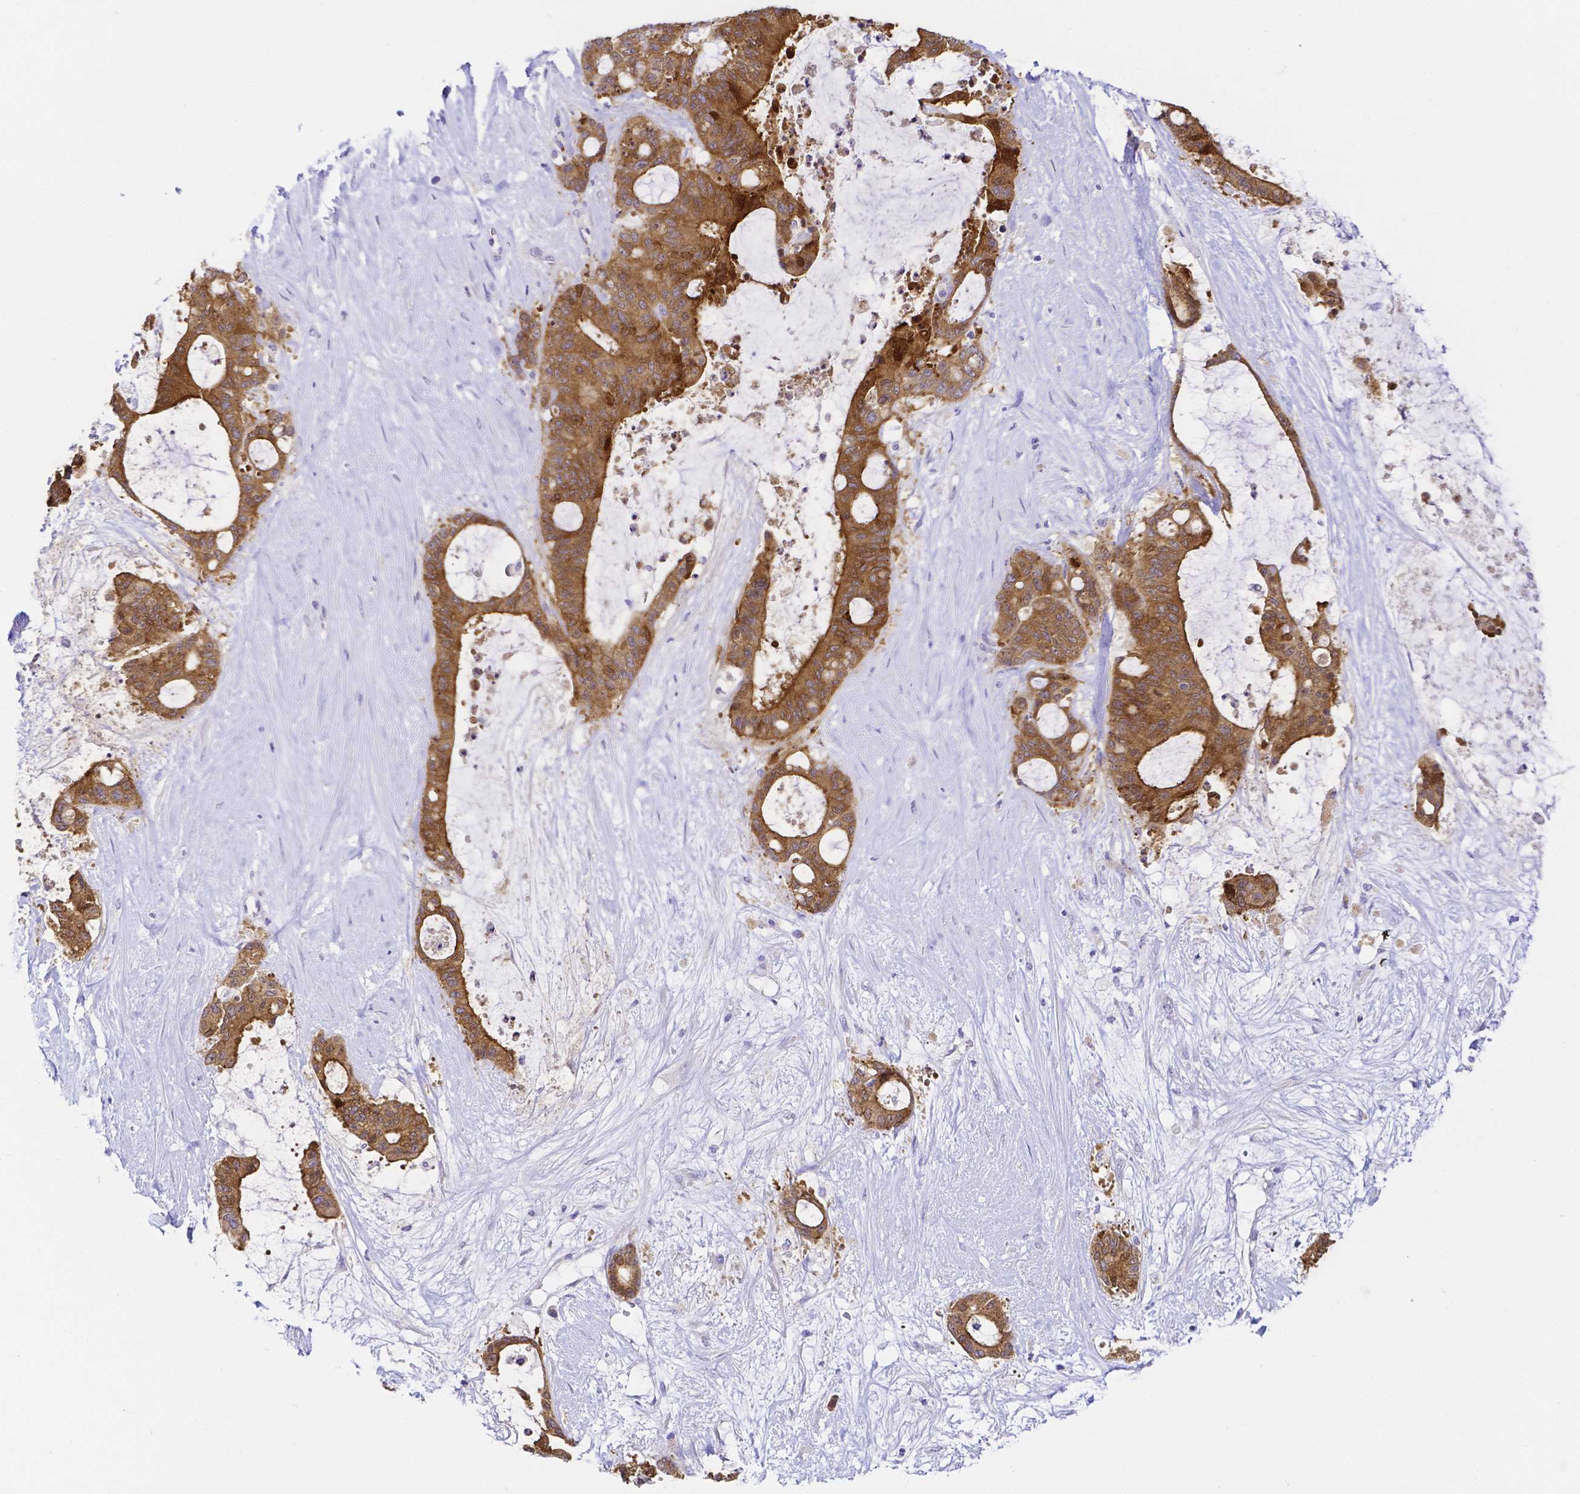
{"staining": {"intensity": "moderate", "quantity": ">75%", "location": "cytoplasmic/membranous"}, "tissue": "liver cancer", "cell_type": "Tumor cells", "image_type": "cancer", "snomed": [{"axis": "morphology", "description": "Normal tissue, NOS"}, {"axis": "morphology", "description": "Cholangiocarcinoma"}, {"axis": "topography", "description": "Liver"}, {"axis": "topography", "description": "Peripheral nerve tissue"}], "caption": "Tumor cells reveal moderate cytoplasmic/membranous positivity in approximately >75% of cells in liver cancer (cholangiocarcinoma).", "gene": "PKP3", "patient": {"sex": "female", "age": 73}}